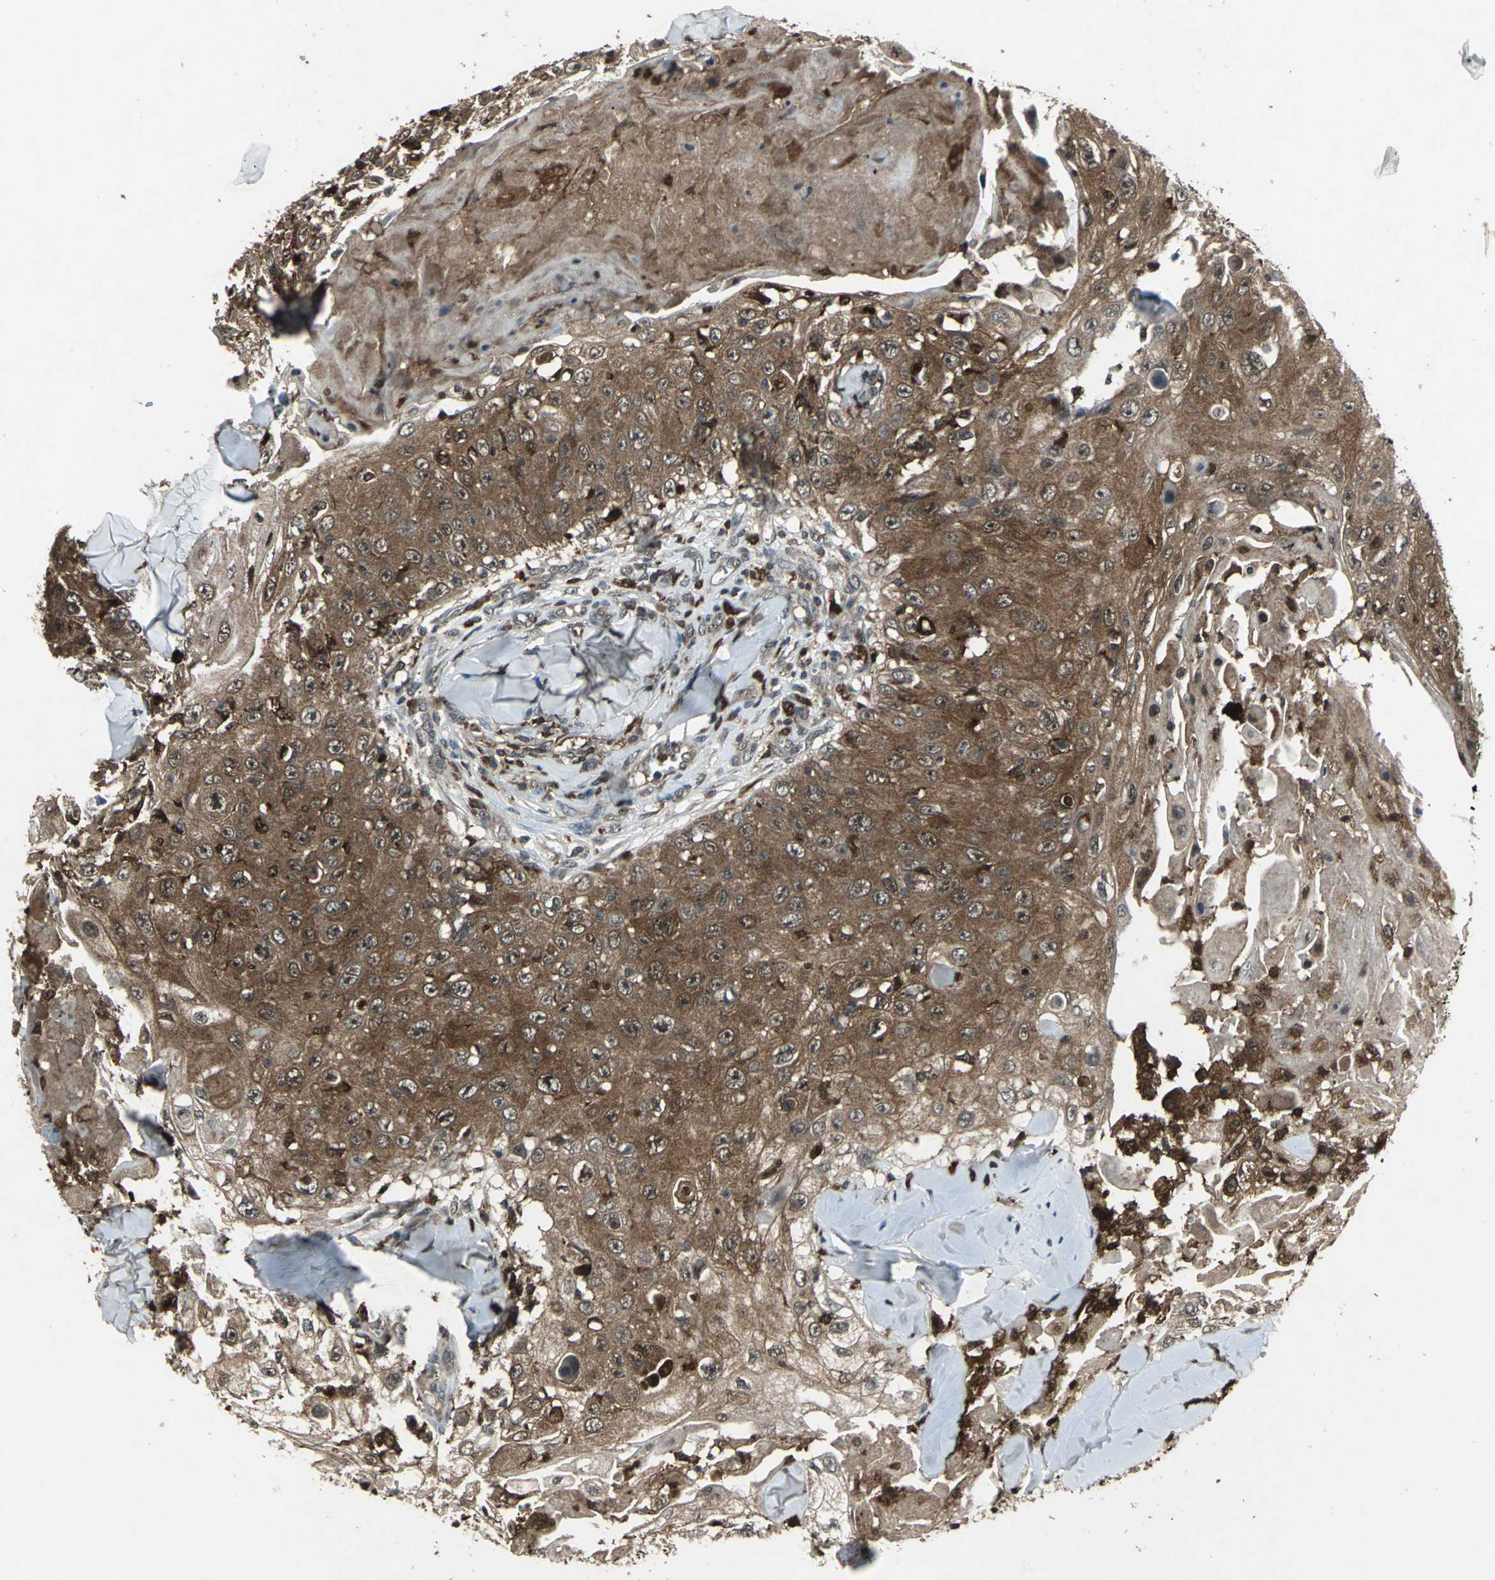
{"staining": {"intensity": "strong", "quantity": ">75%", "location": "cytoplasmic/membranous,nuclear"}, "tissue": "skin cancer", "cell_type": "Tumor cells", "image_type": "cancer", "snomed": [{"axis": "morphology", "description": "Squamous cell carcinoma, NOS"}, {"axis": "topography", "description": "Skin"}], "caption": "A high amount of strong cytoplasmic/membranous and nuclear staining is appreciated in about >75% of tumor cells in skin cancer tissue.", "gene": "PYCARD", "patient": {"sex": "male", "age": 86}}